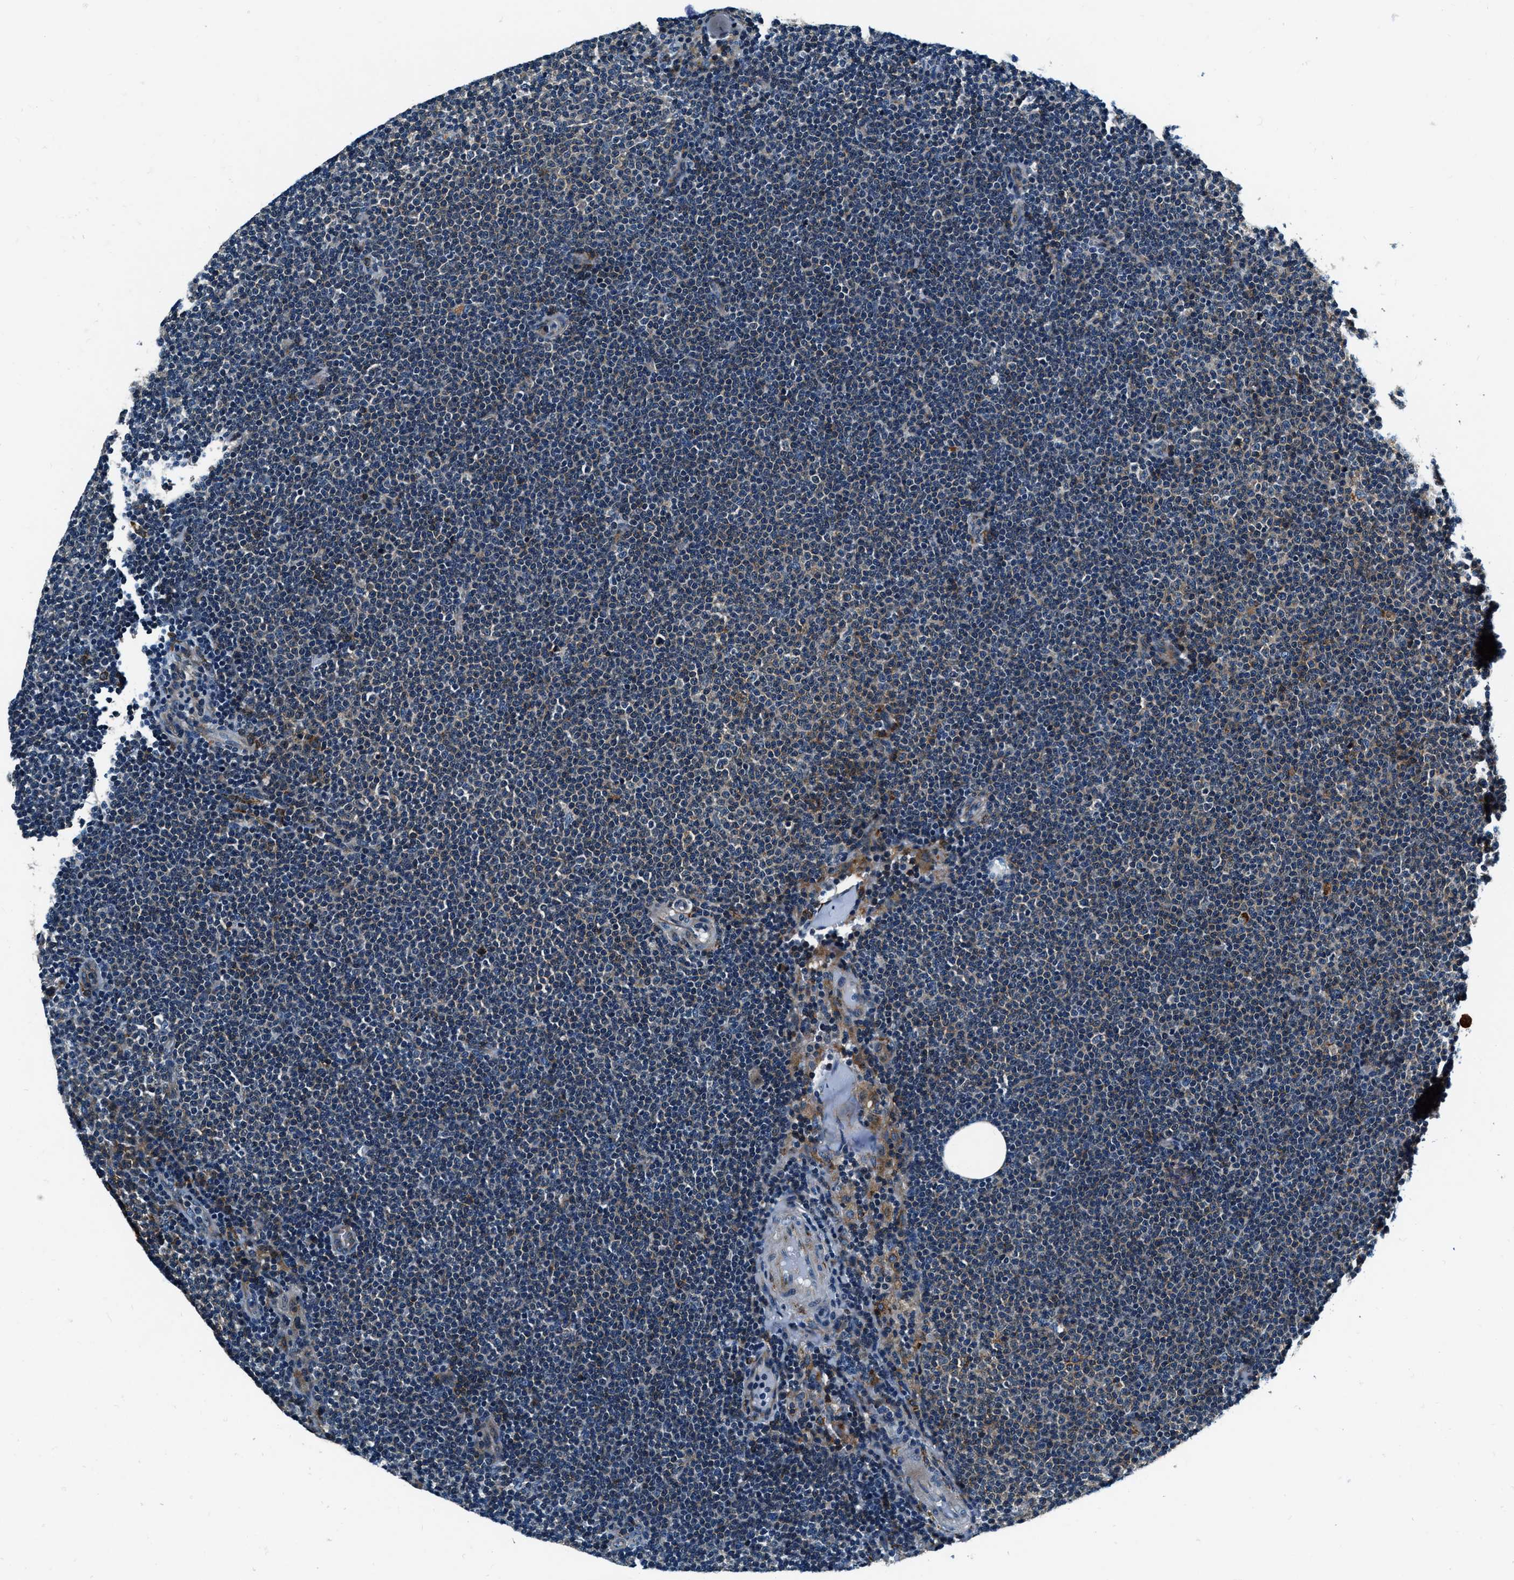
{"staining": {"intensity": "weak", "quantity": "<25%", "location": "cytoplasmic/membranous"}, "tissue": "lymphoma", "cell_type": "Tumor cells", "image_type": "cancer", "snomed": [{"axis": "morphology", "description": "Malignant lymphoma, non-Hodgkin's type, Low grade"}, {"axis": "topography", "description": "Lymph node"}], "caption": "Low-grade malignant lymphoma, non-Hodgkin's type stained for a protein using immunohistochemistry demonstrates no positivity tumor cells.", "gene": "C2orf66", "patient": {"sex": "female", "age": 53}}